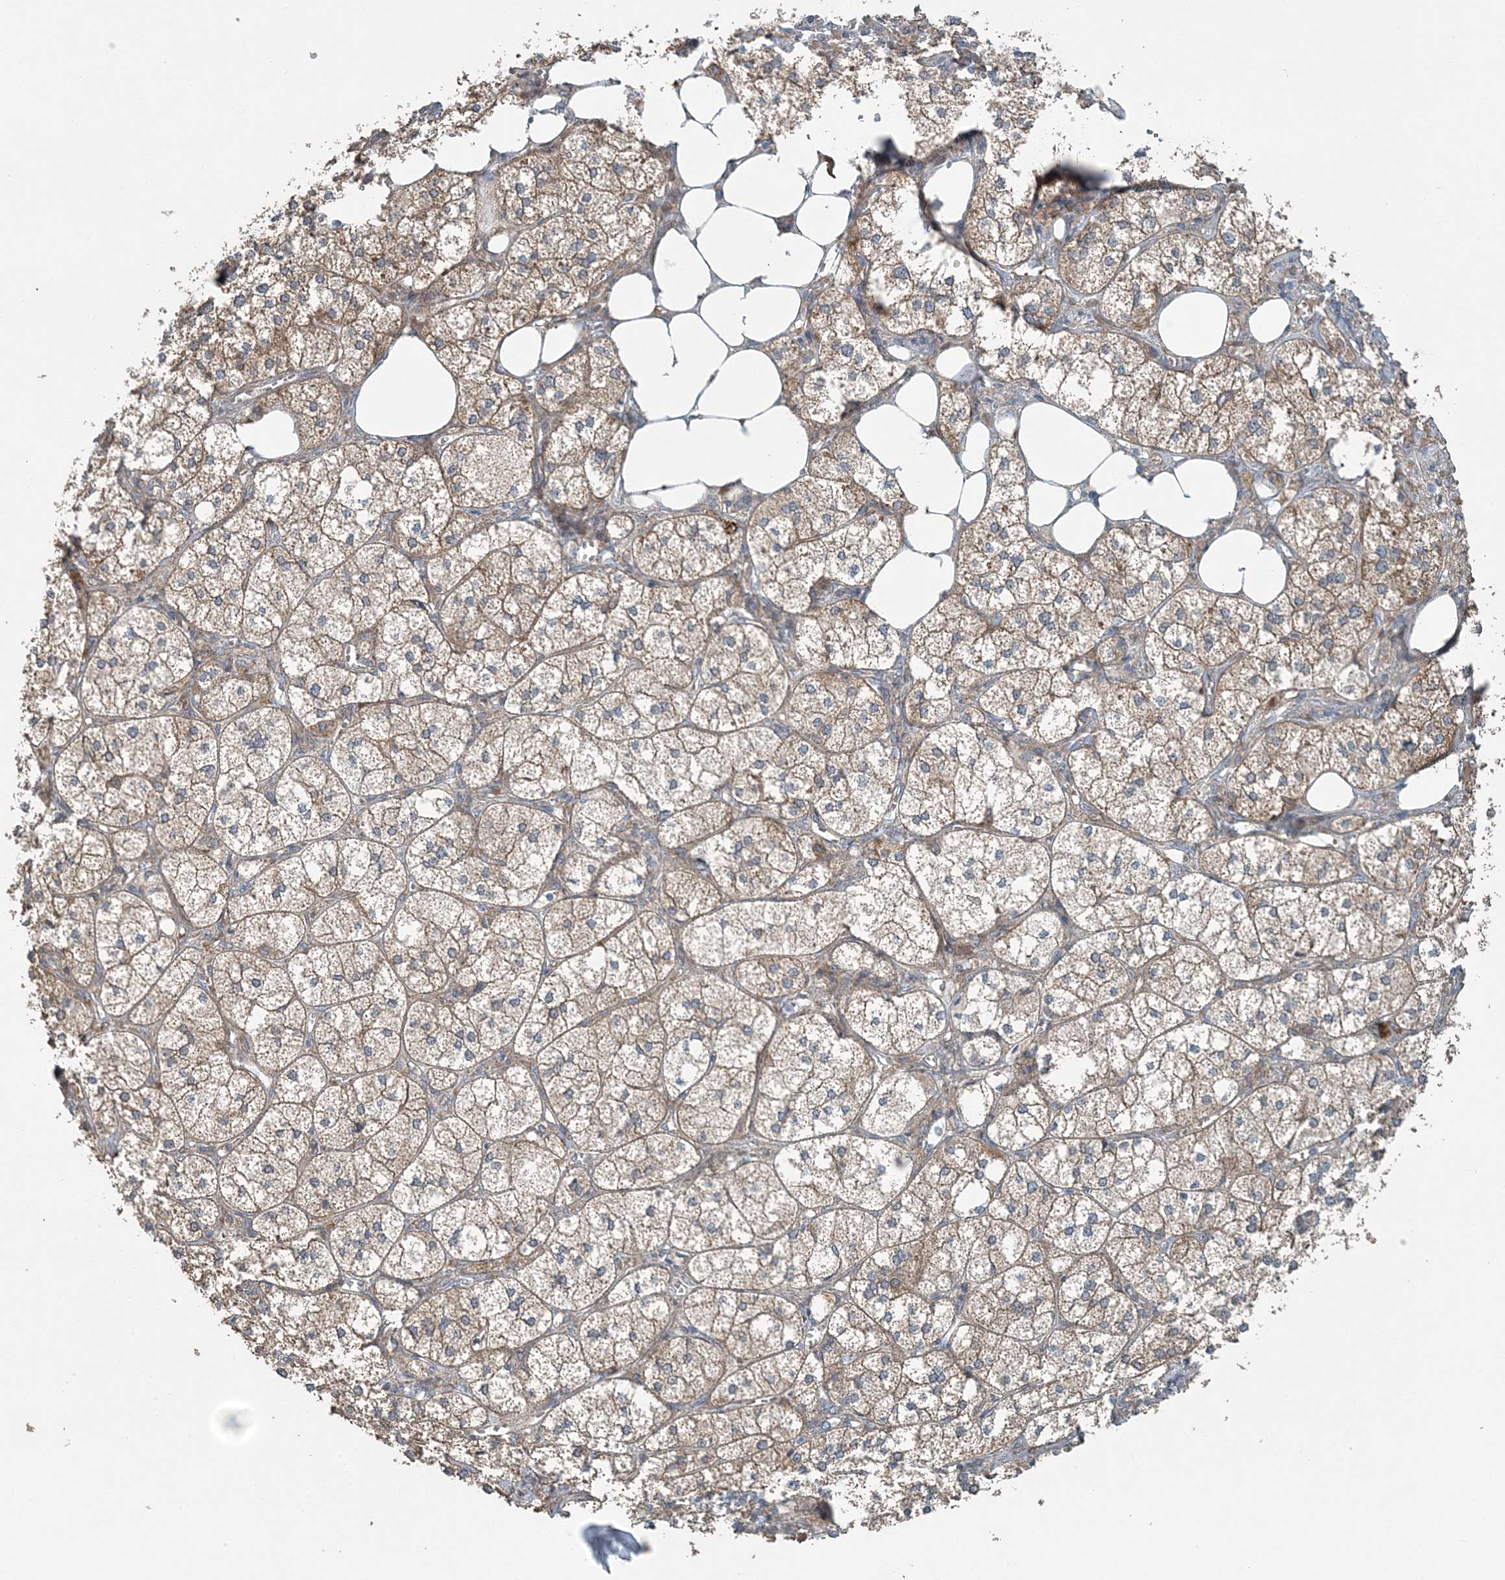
{"staining": {"intensity": "moderate", "quantity": "<25%", "location": "cytoplasmic/membranous"}, "tissue": "adrenal gland", "cell_type": "Glandular cells", "image_type": "normal", "snomed": [{"axis": "morphology", "description": "Normal tissue, NOS"}, {"axis": "topography", "description": "Adrenal gland"}], "caption": "High-power microscopy captured an IHC micrograph of unremarkable adrenal gland, revealing moderate cytoplasmic/membranous positivity in about <25% of glandular cells. The protein of interest is shown in brown color, while the nuclei are stained blue.", "gene": "SLC4A10", "patient": {"sex": "female", "age": 61}}